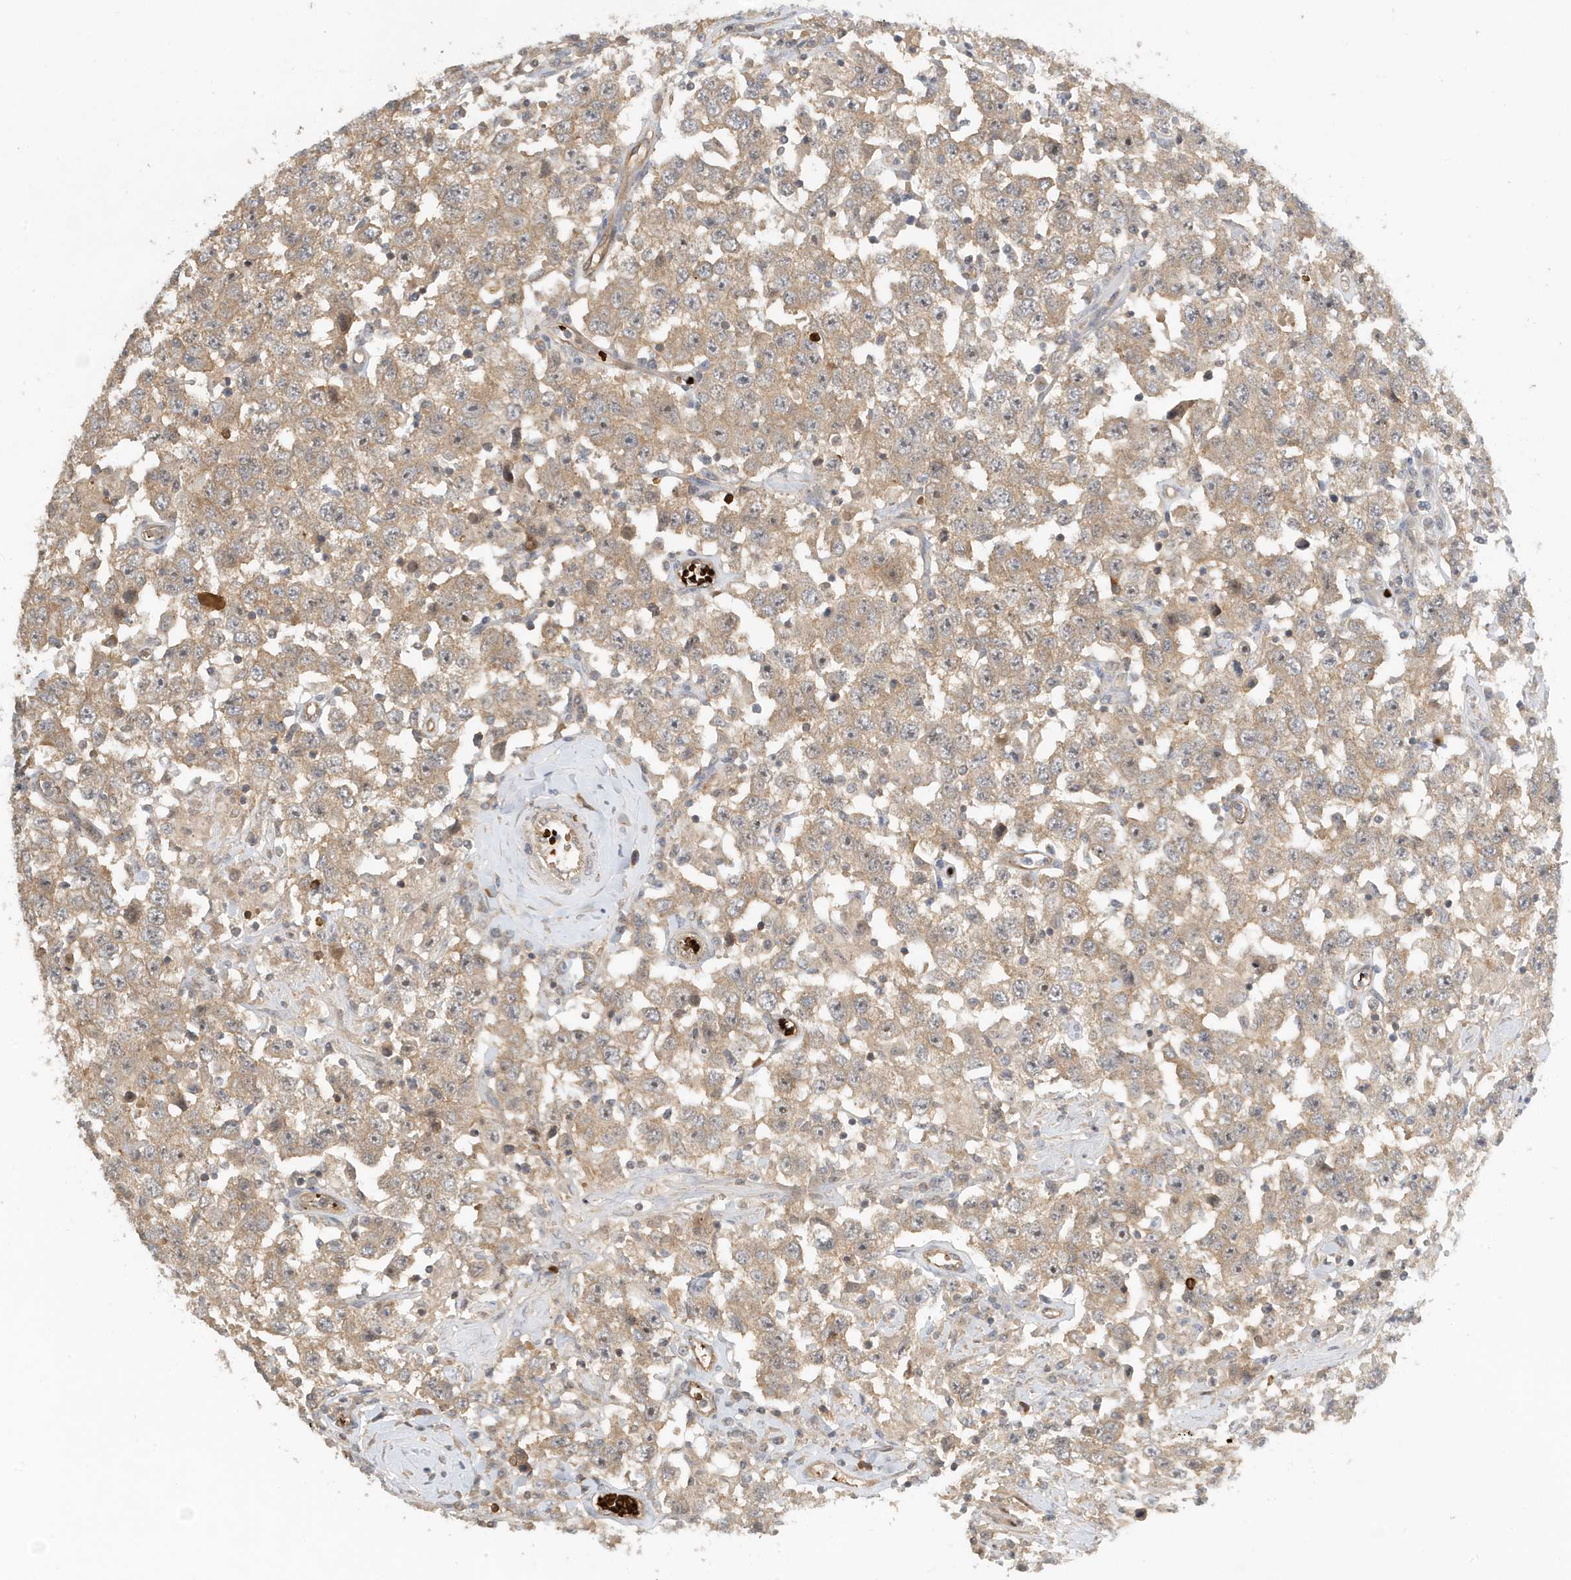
{"staining": {"intensity": "weak", "quantity": ">75%", "location": "cytoplasmic/membranous"}, "tissue": "testis cancer", "cell_type": "Tumor cells", "image_type": "cancer", "snomed": [{"axis": "morphology", "description": "Seminoma, NOS"}, {"axis": "topography", "description": "Testis"}], "caption": "DAB immunohistochemical staining of human seminoma (testis) shows weak cytoplasmic/membranous protein positivity in about >75% of tumor cells.", "gene": "FYCO1", "patient": {"sex": "male", "age": 41}}